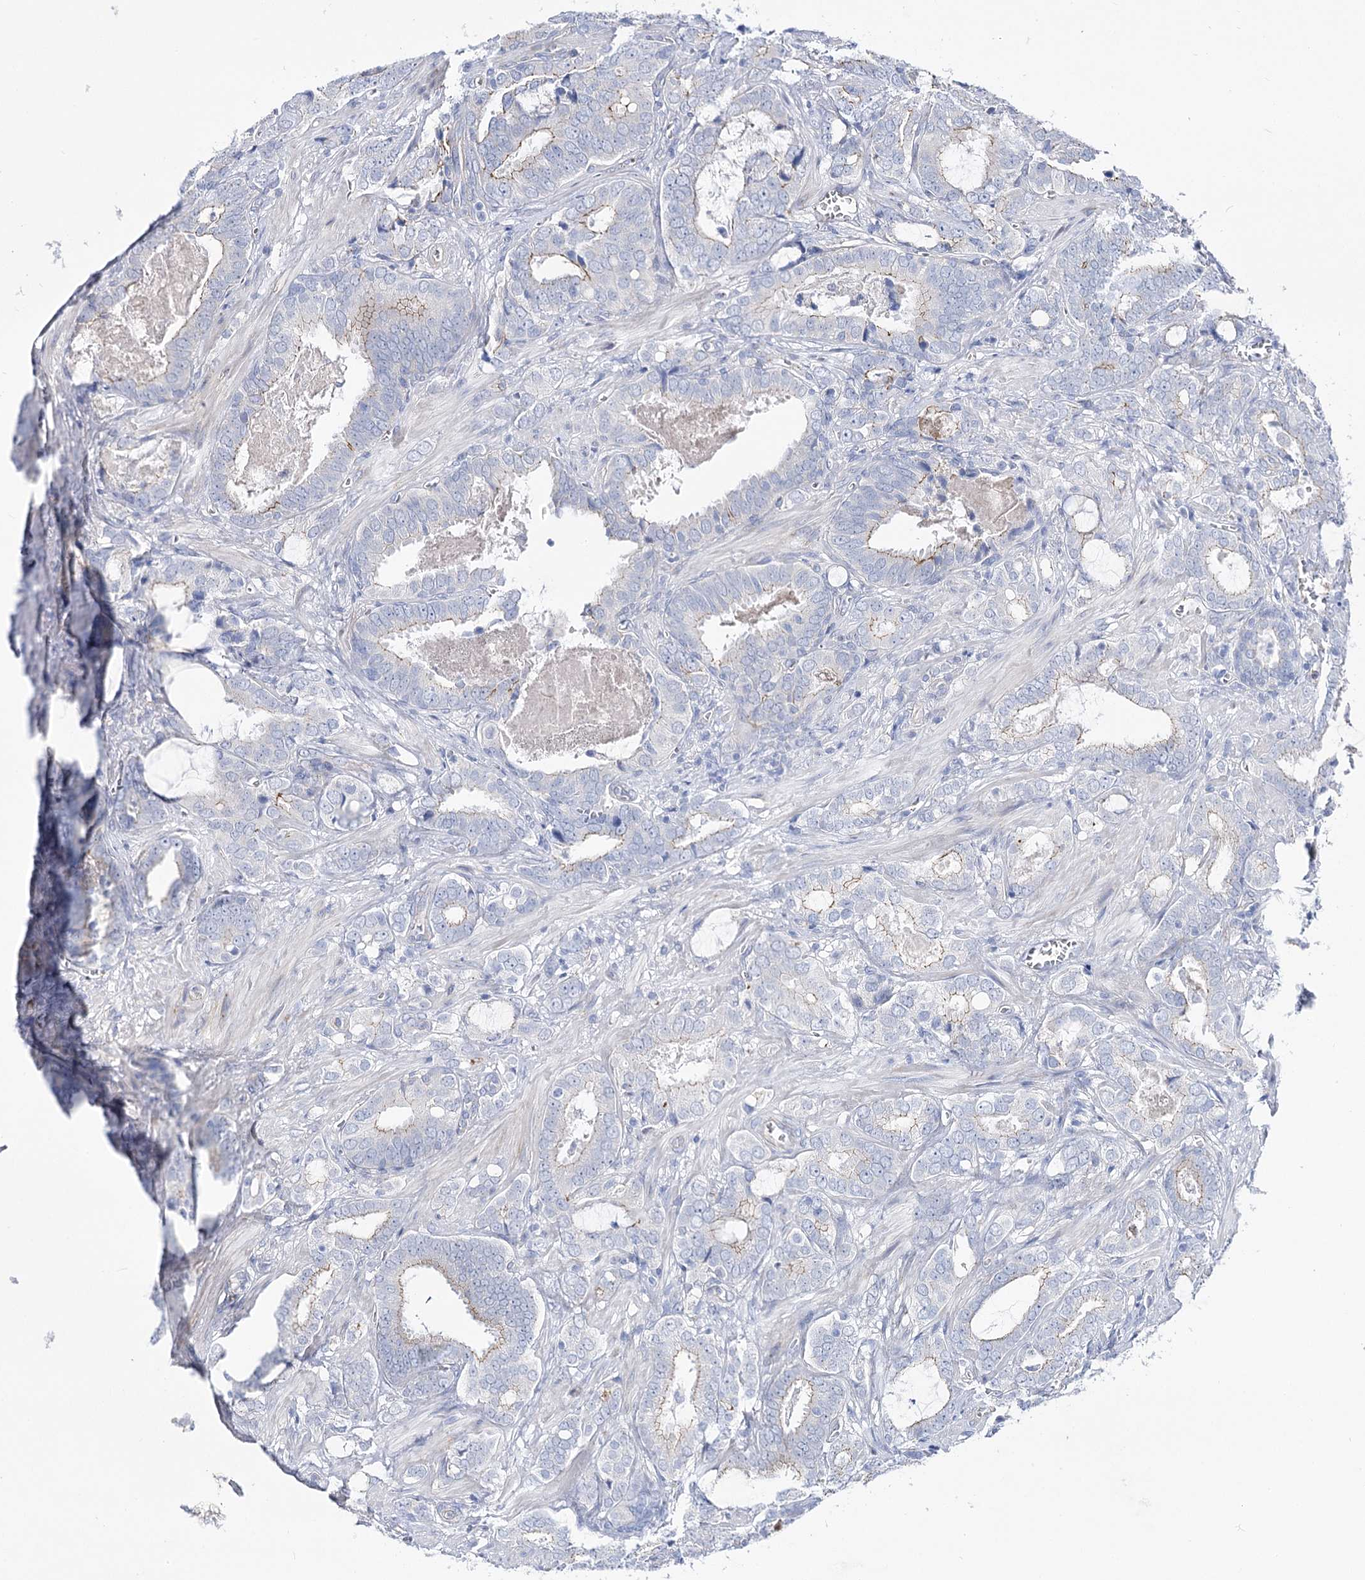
{"staining": {"intensity": "weak", "quantity": "25%-75%", "location": "cytoplasmic/membranous"}, "tissue": "prostate cancer", "cell_type": "Tumor cells", "image_type": "cancer", "snomed": [{"axis": "morphology", "description": "Adenocarcinoma, High grade"}, {"axis": "topography", "description": "Prostate and seminal vesicle, NOS"}], "caption": "This is an image of immunohistochemistry staining of prostate cancer, which shows weak staining in the cytoplasmic/membranous of tumor cells.", "gene": "NRAP", "patient": {"sex": "male", "age": 67}}